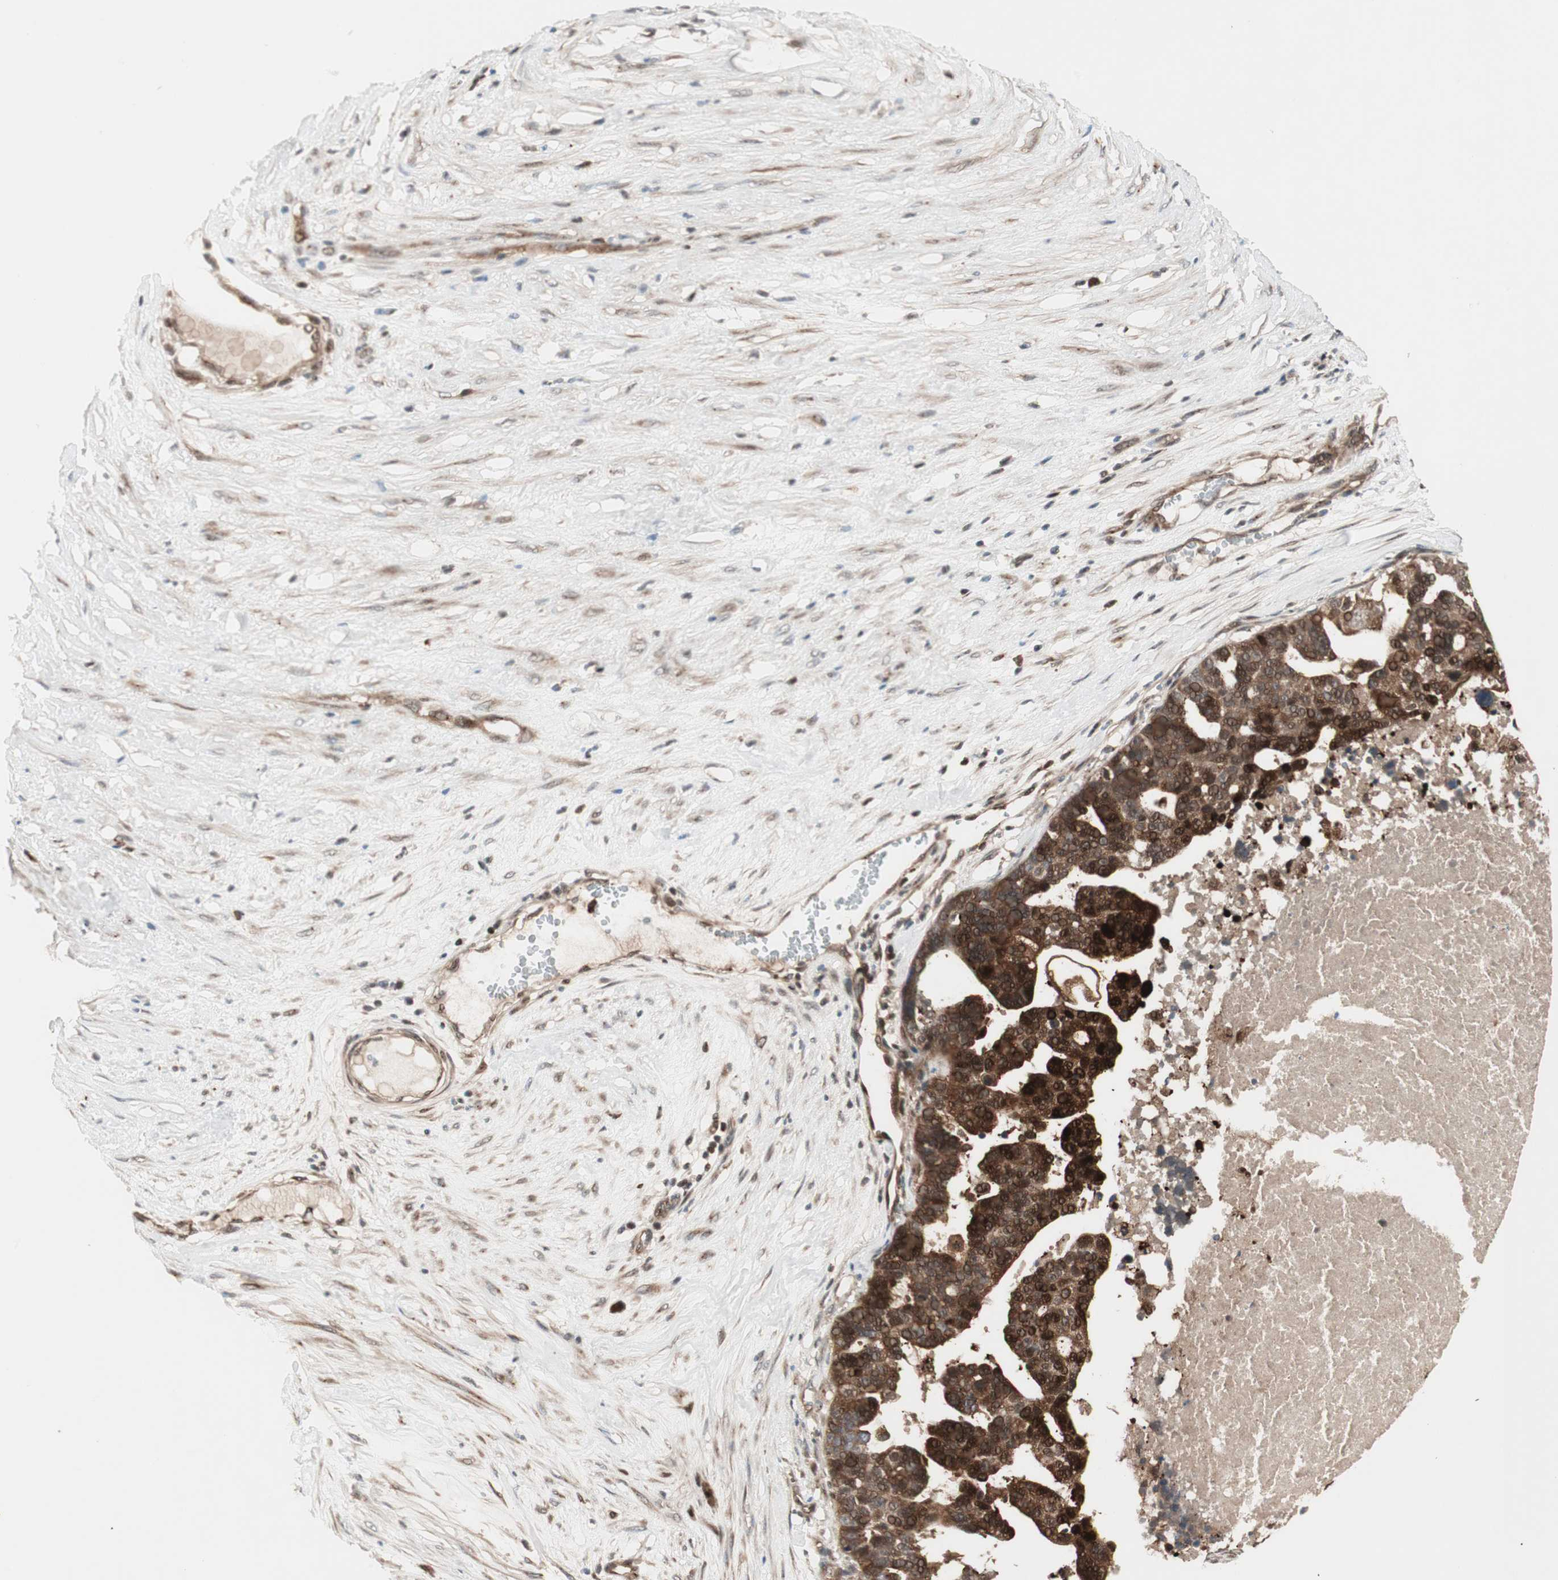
{"staining": {"intensity": "strong", "quantity": ">75%", "location": "cytoplasmic/membranous,nuclear"}, "tissue": "ovarian cancer", "cell_type": "Tumor cells", "image_type": "cancer", "snomed": [{"axis": "morphology", "description": "Cystadenocarcinoma, serous, NOS"}, {"axis": "topography", "description": "Ovary"}], "caption": "A brown stain shows strong cytoplasmic/membranous and nuclear staining of a protein in serous cystadenocarcinoma (ovarian) tumor cells.", "gene": "PRKG2", "patient": {"sex": "female", "age": 59}}